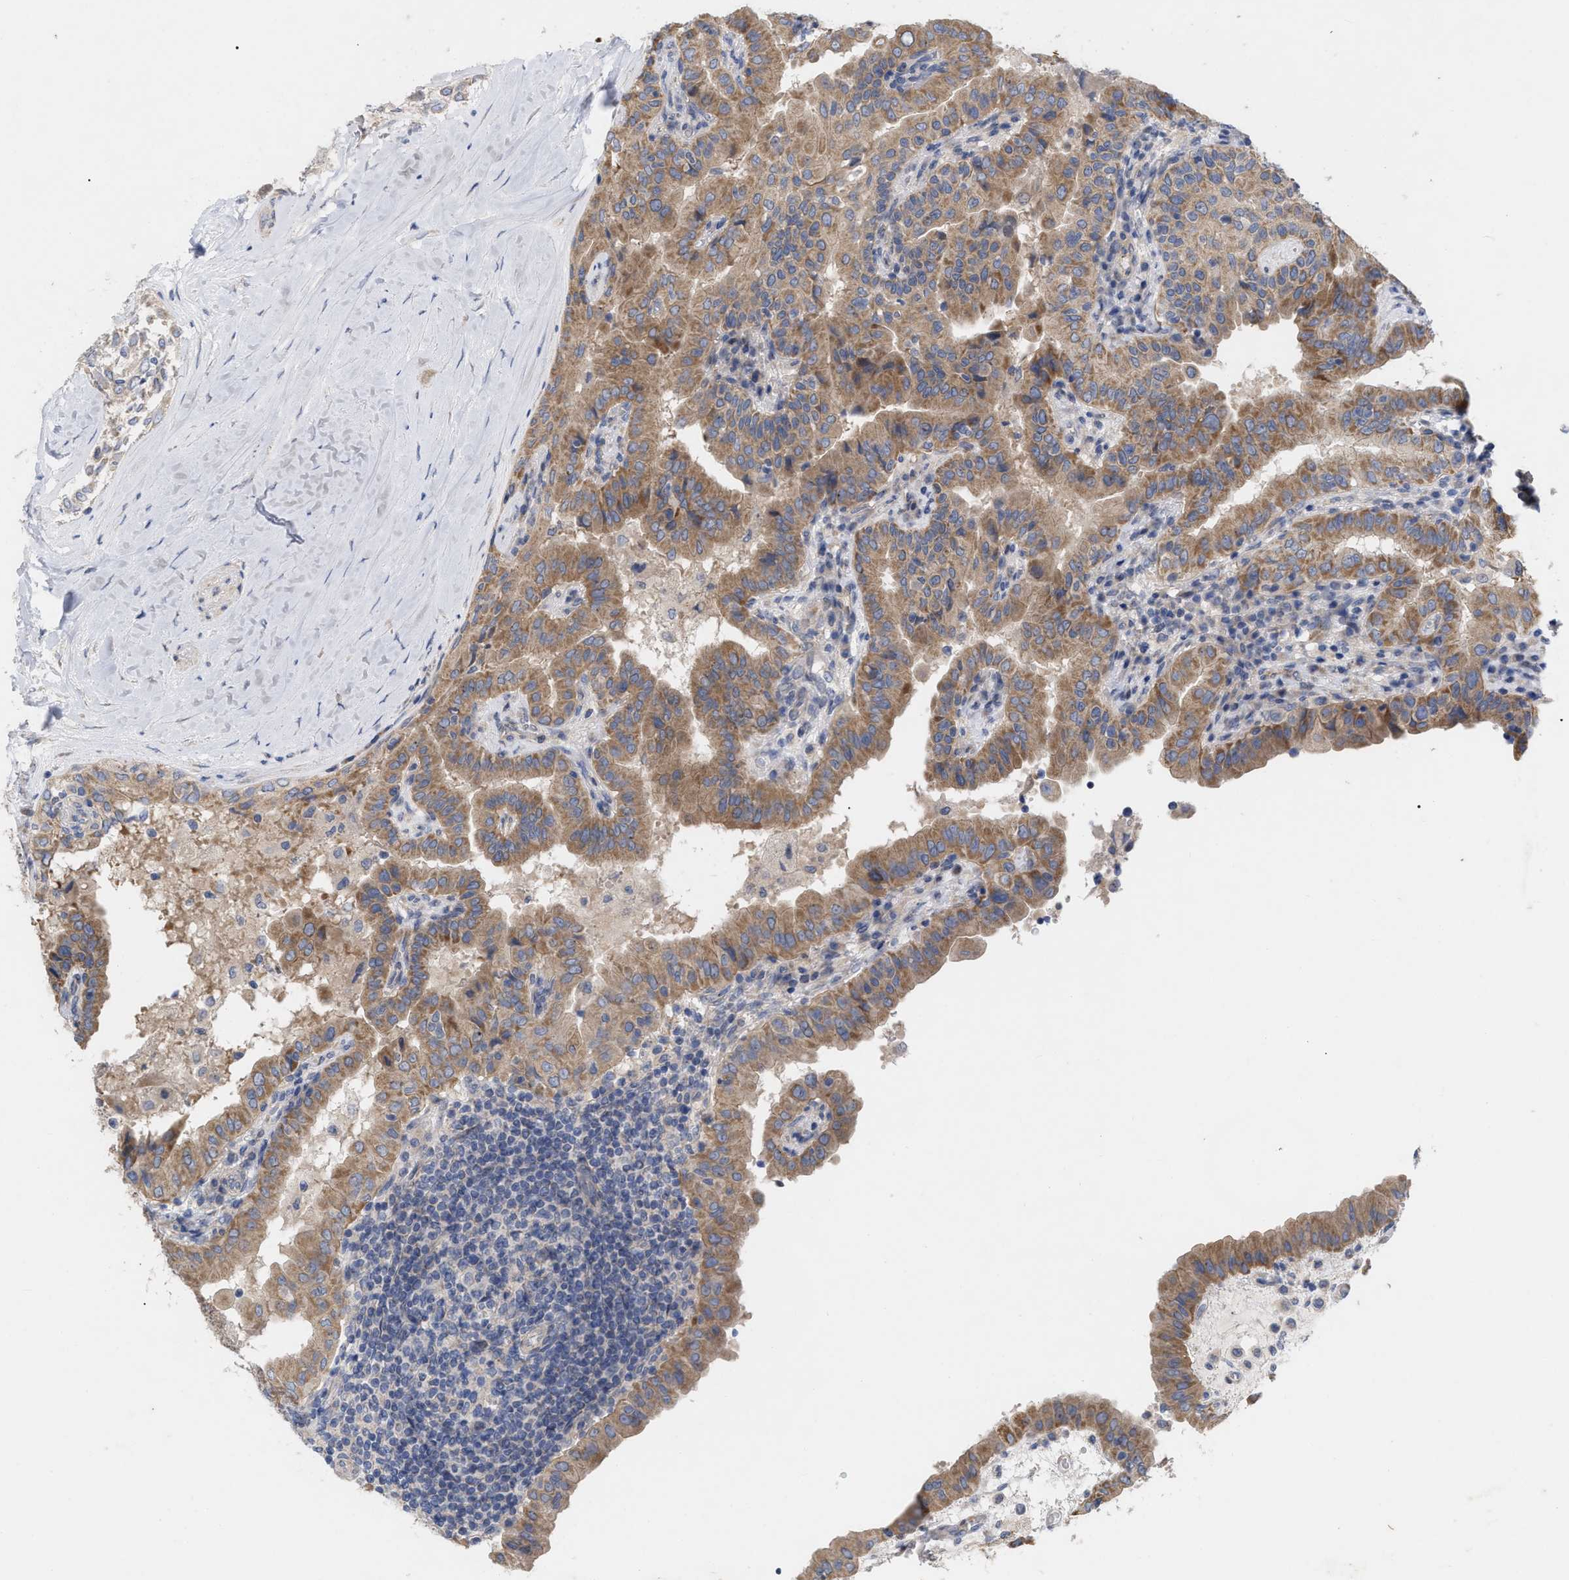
{"staining": {"intensity": "moderate", "quantity": ">75%", "location": "cytoplasmic/membranous"}, "tissue": "thyroid cancer", "cell_type": "Tumor cells", "image_type": "cancer", "snomed": [{"axis": "morphology", "description": "Papillary adenocarcinoma, NOS"}, {"axis": "topography", "description": "Thyroid gland"}], "caption": "Thyroid cancer (papillary adenocarcinoma) stained with a protein marker shows moderate staining in tumor cells.", "gene": "VIP", "patient": {"sex": "male", "age": 33}}